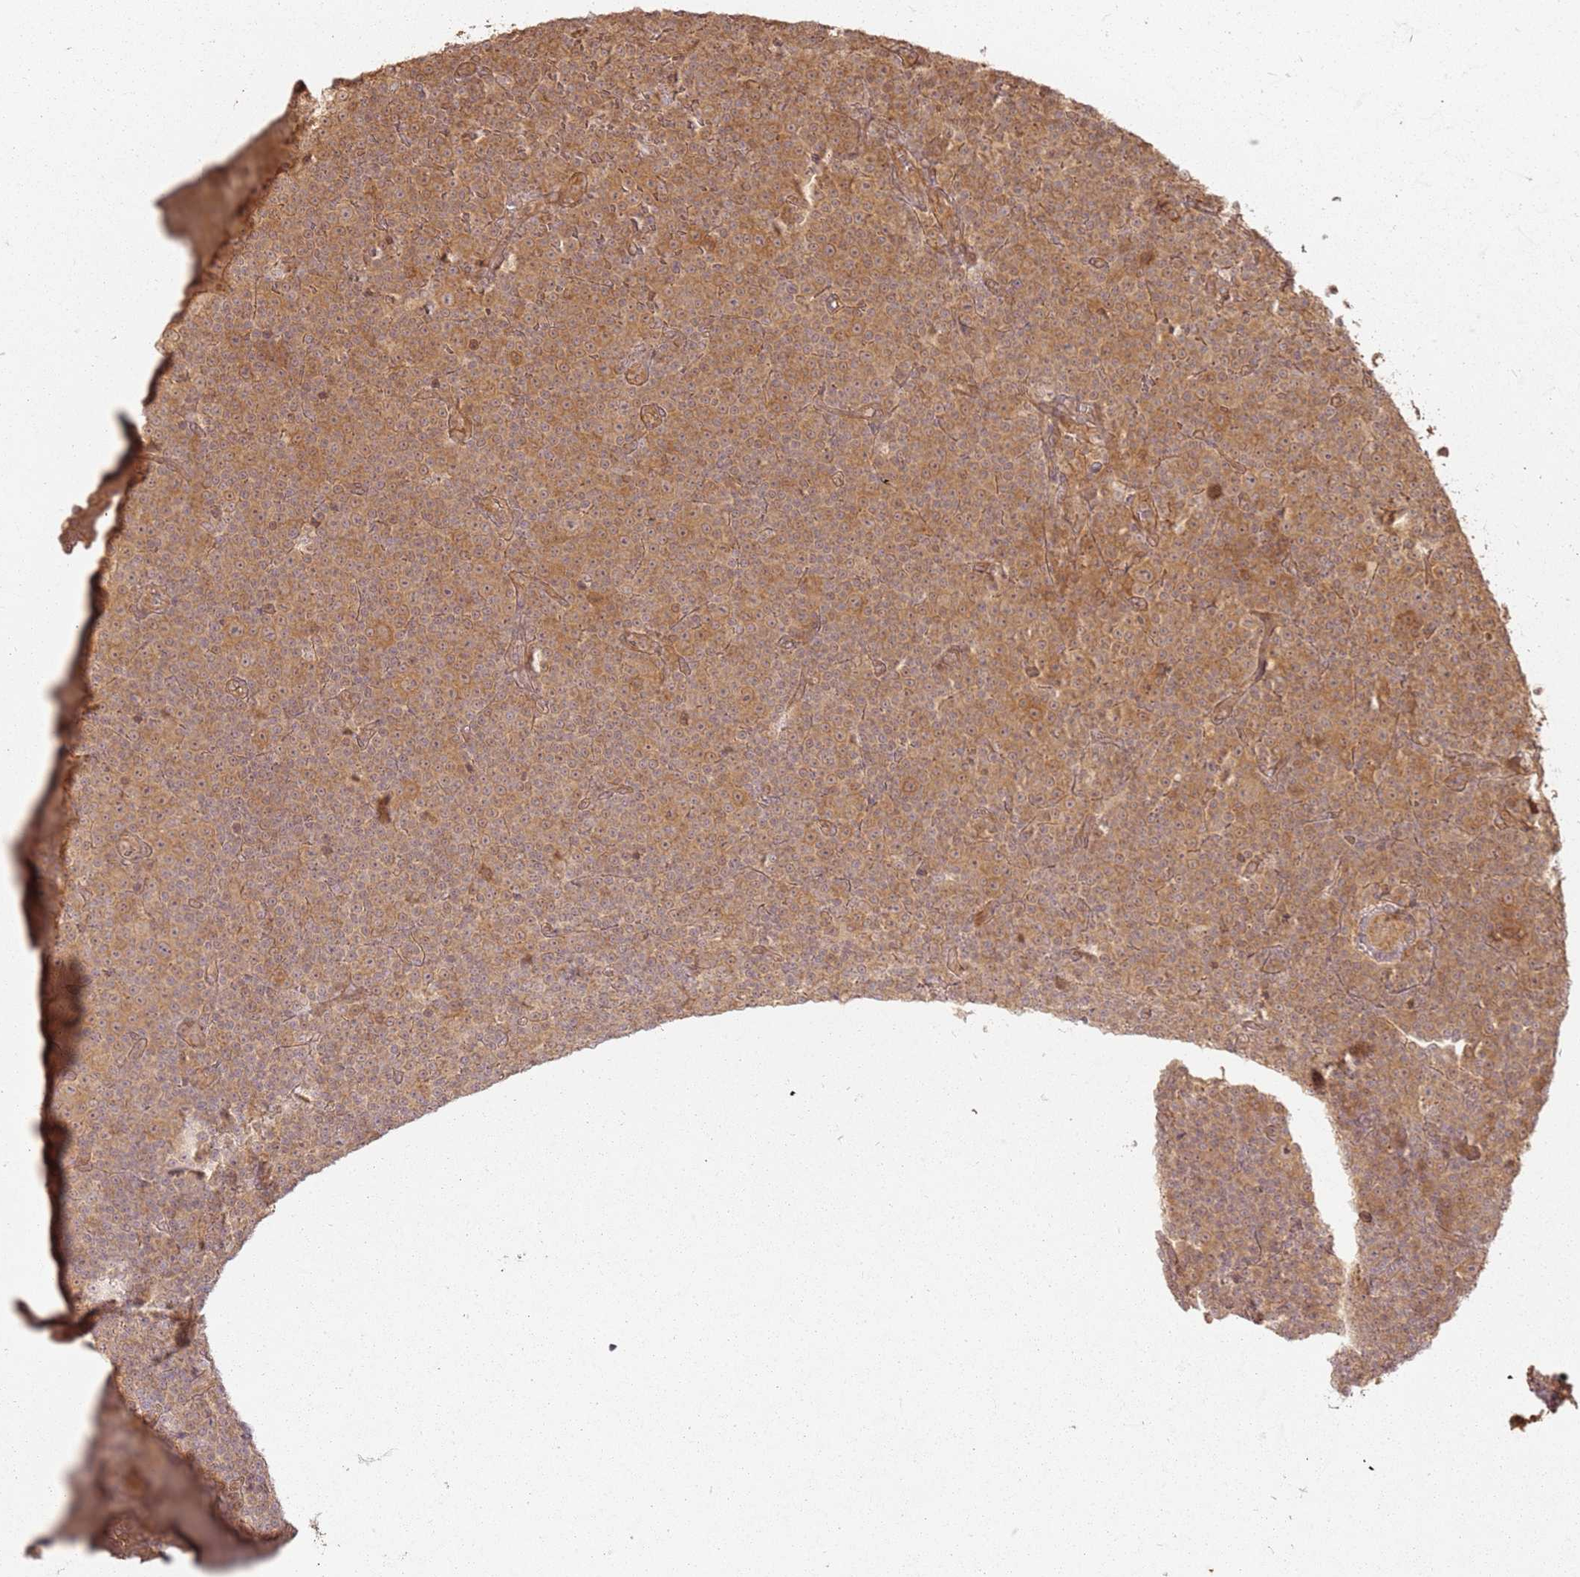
{"staining": {"intensity": "moderate", "quantity": "25%-75%", "location": "cytoplasmic/membranous"}, "tissue": "lymphoma", "cell_type": "Tumor cells", "image_type": "cancer", "snomed": [{"axis": "morphology", "description": "Malignant lymphoma, non-Hodgkin's type, Low grade"}, {"axis": "topography", "description": "Lymph node"}], "caption": "The histopathology image displays immunohistochemical staining of malignant lymphoma, non-Hodgkin's type (low-grade). There is moderate cytoplasmic/membranous staining is seen in about 25%-75% of tumor cells.", "gene": "ZNF776", "patient": {"sex": "female", "age": 67}}